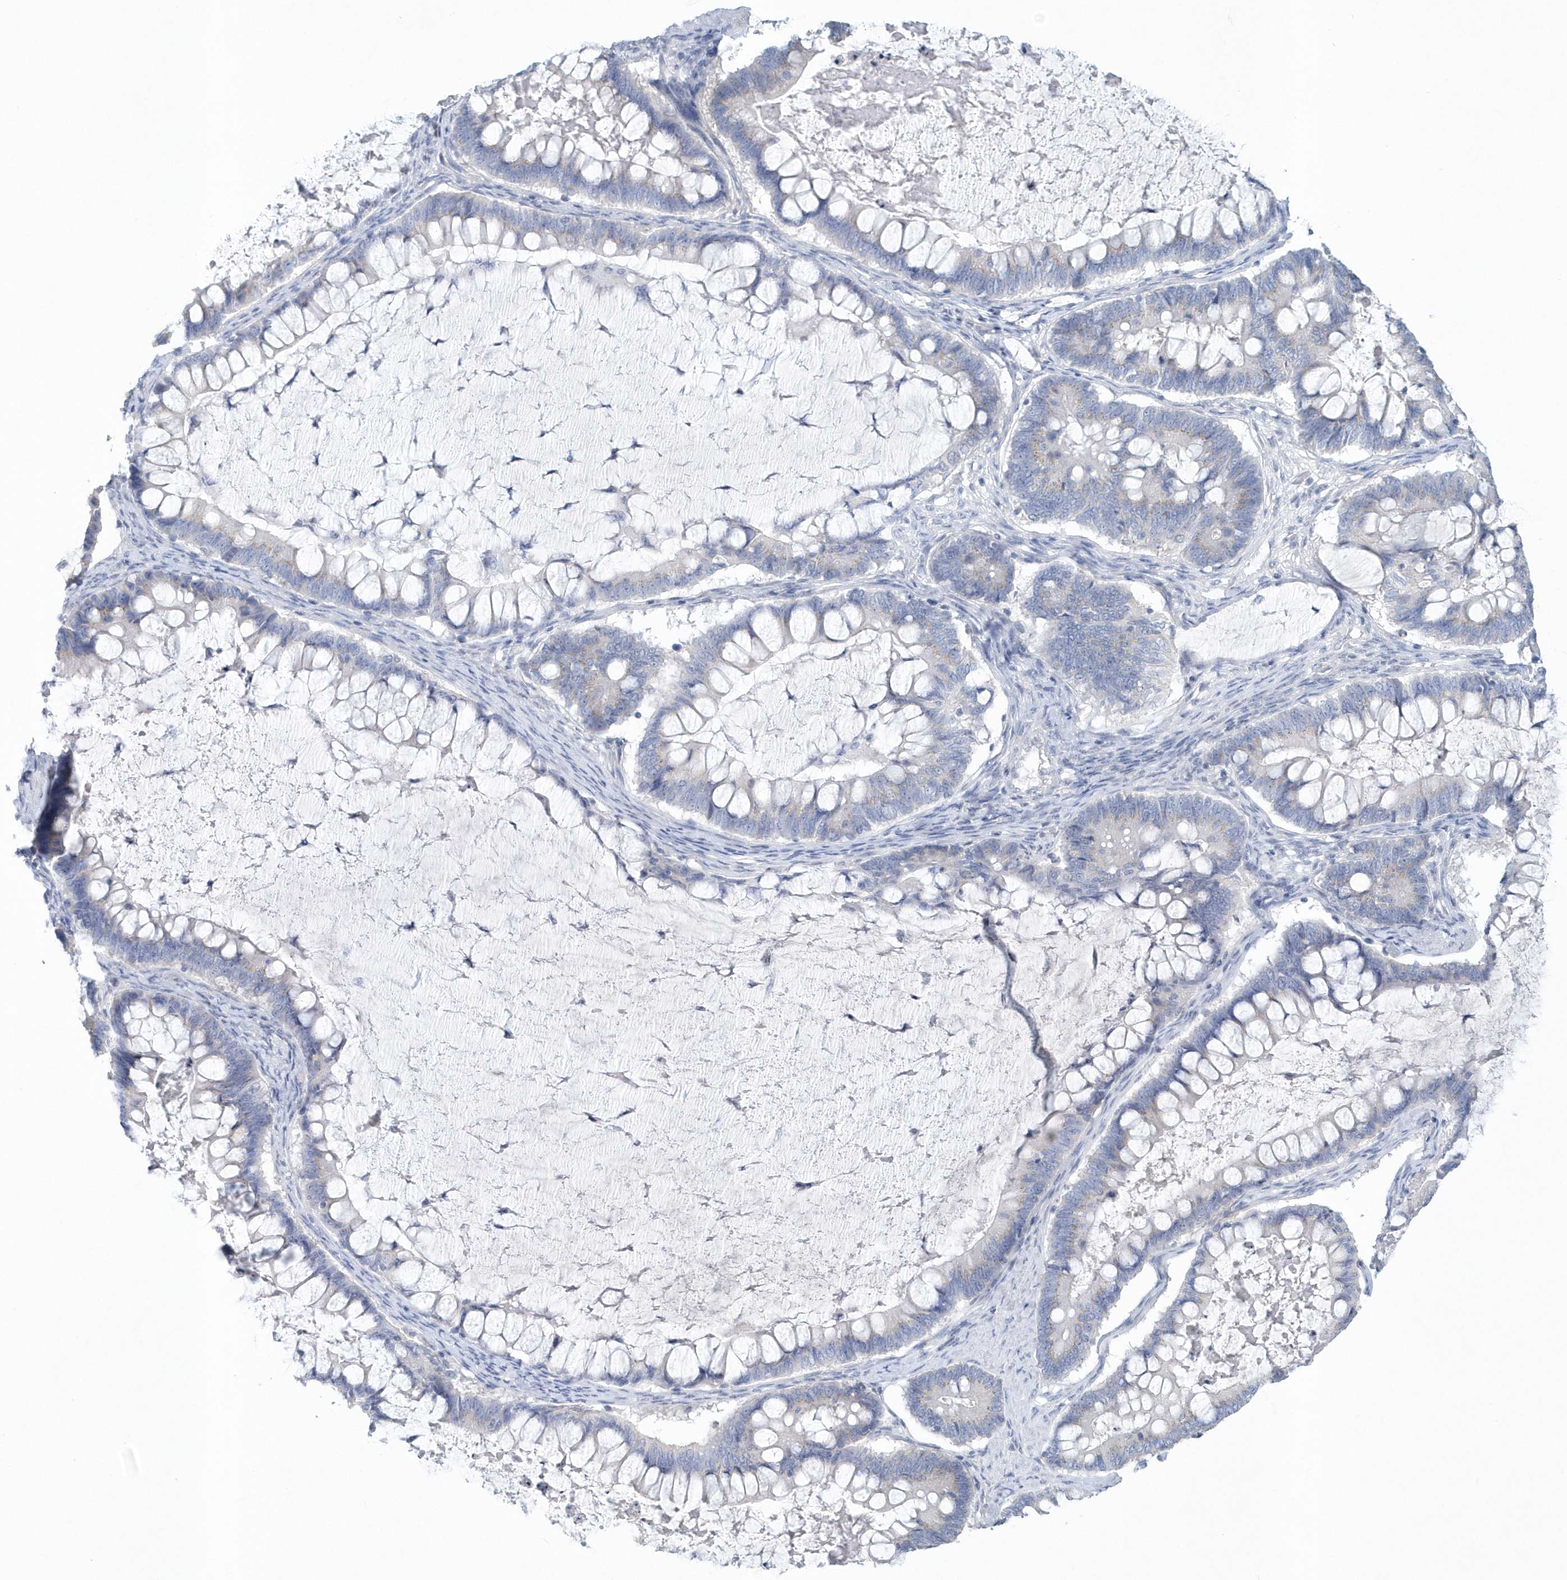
{"staining": {"intensity": "negative", "quantity": "none", "location": "none"}, "tissue": "ovarian cancer", "cell_type": "Tumor cells", "image_type": "cancer", "snomed": [{"axis": "morphology", "description": "Cystadenocarcinoma, mucinous, NOS"}, {"axis": "topography", "description": "Ovary"}], "caption": "An immunohistochemistry histopathology image of ovarian mucinous cystadenocarcinoma is shown. There is no staining in tumor cells of ovarian mucinous cystadenocarcinoma. The staining was performed using DAB (3,3'-diaminobenzidine) to visualize the protein expression in brown, while the nuclei were stained in blue with hematoxylin (Magnification: 20x).", "gene": "SPATA18", "patient": {"sex": "female", "age": 61}}